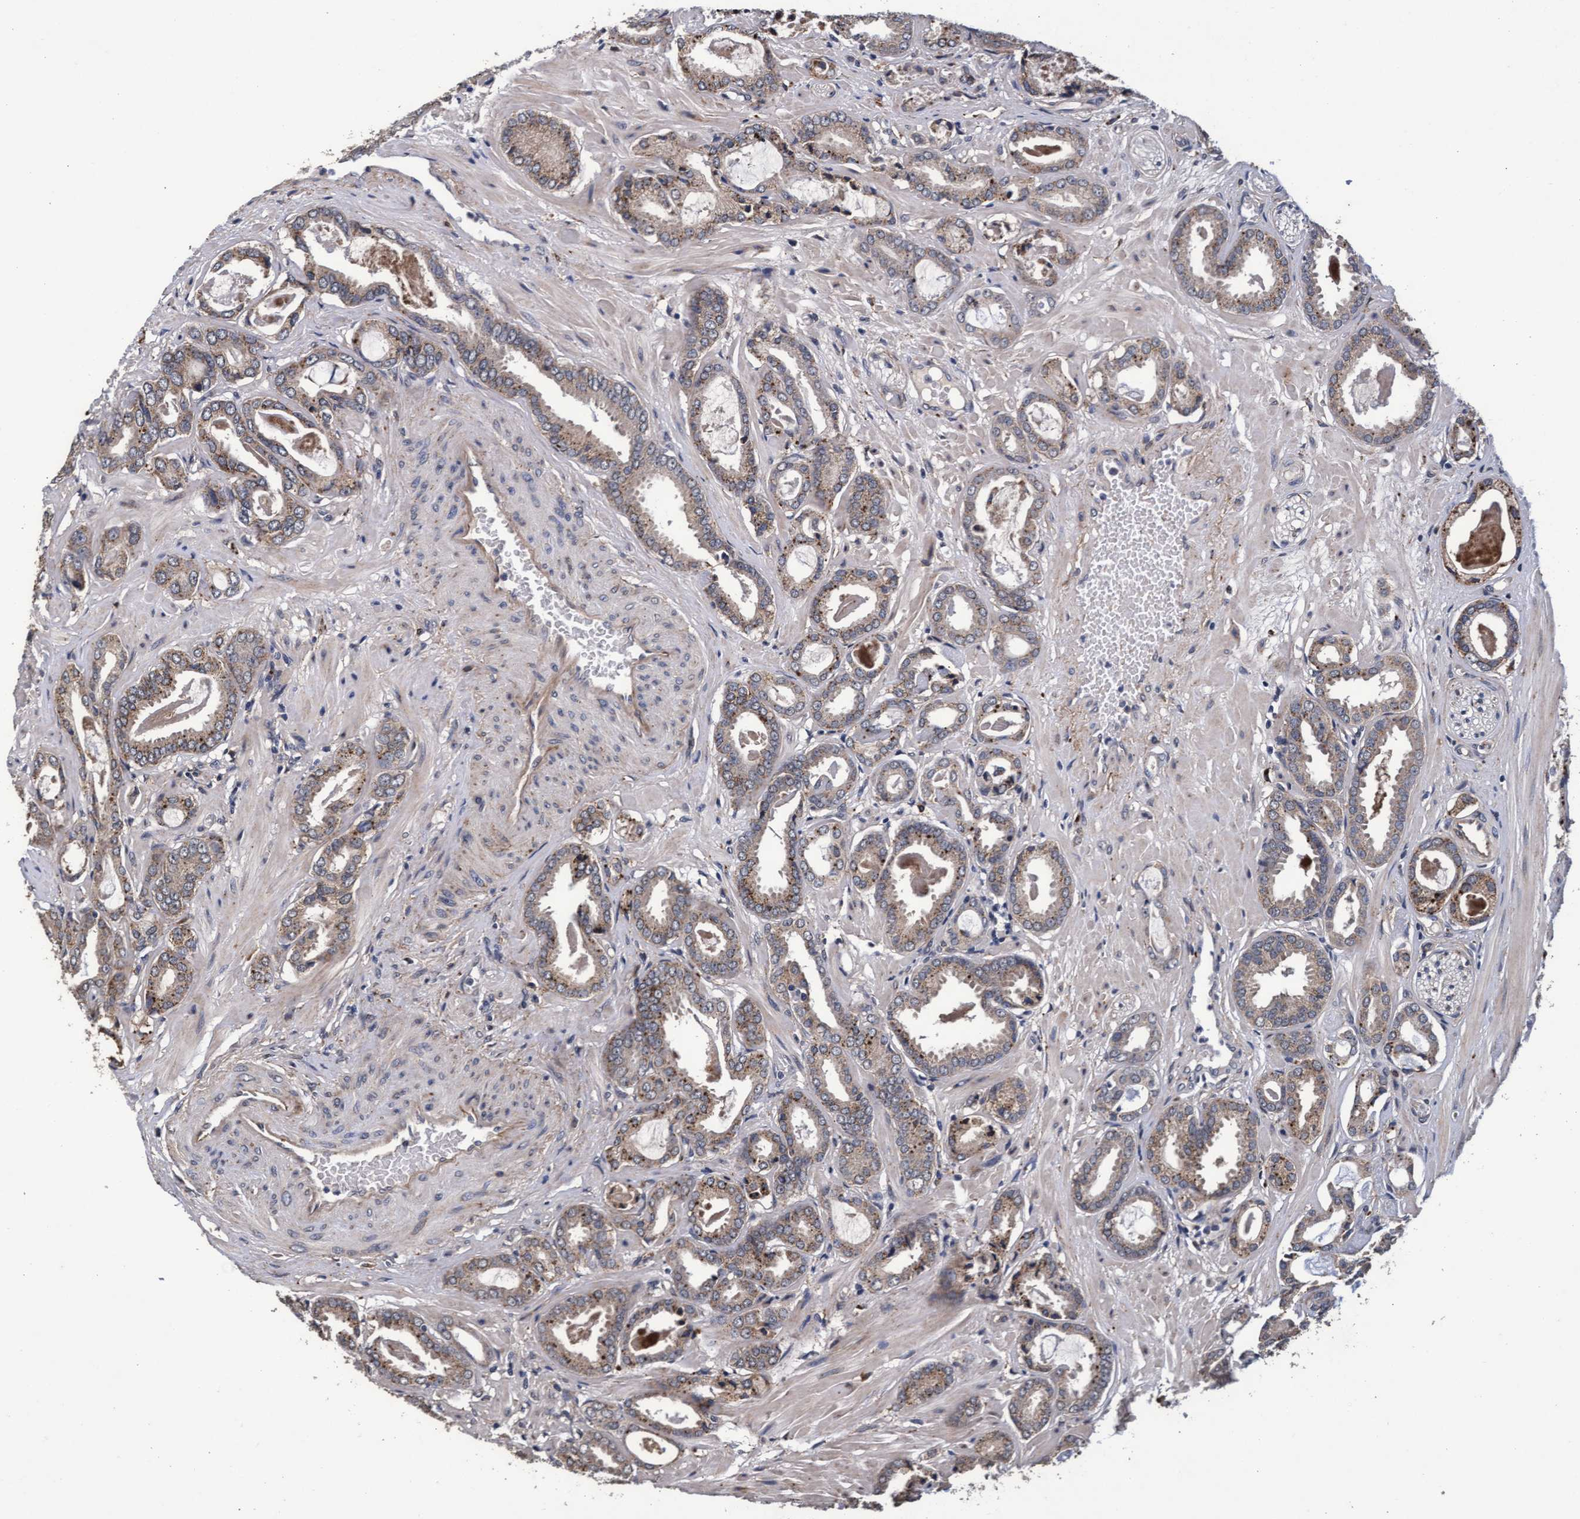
{"staining": {"intensity": "moderate", "quantity": "25%-75%", "location": "cytoplasmic/membranous"}, "tissue": "prostate cancer", "cell_type": "Tumor cells", "image_type": "cancer", "snomed": [{"axis": "morphology", "description": "Adenocarcinoma, Low grade"}, {"axis": "topography", "description": "Prostate"}], "caption": "The micrograph displays a brown stain indicating the presence of a protein in the cytoplasmic/membranous of tumor cells in prostate cancer.", "gene": "CPQ", "patient": {"sex": "male", "age": 53}}